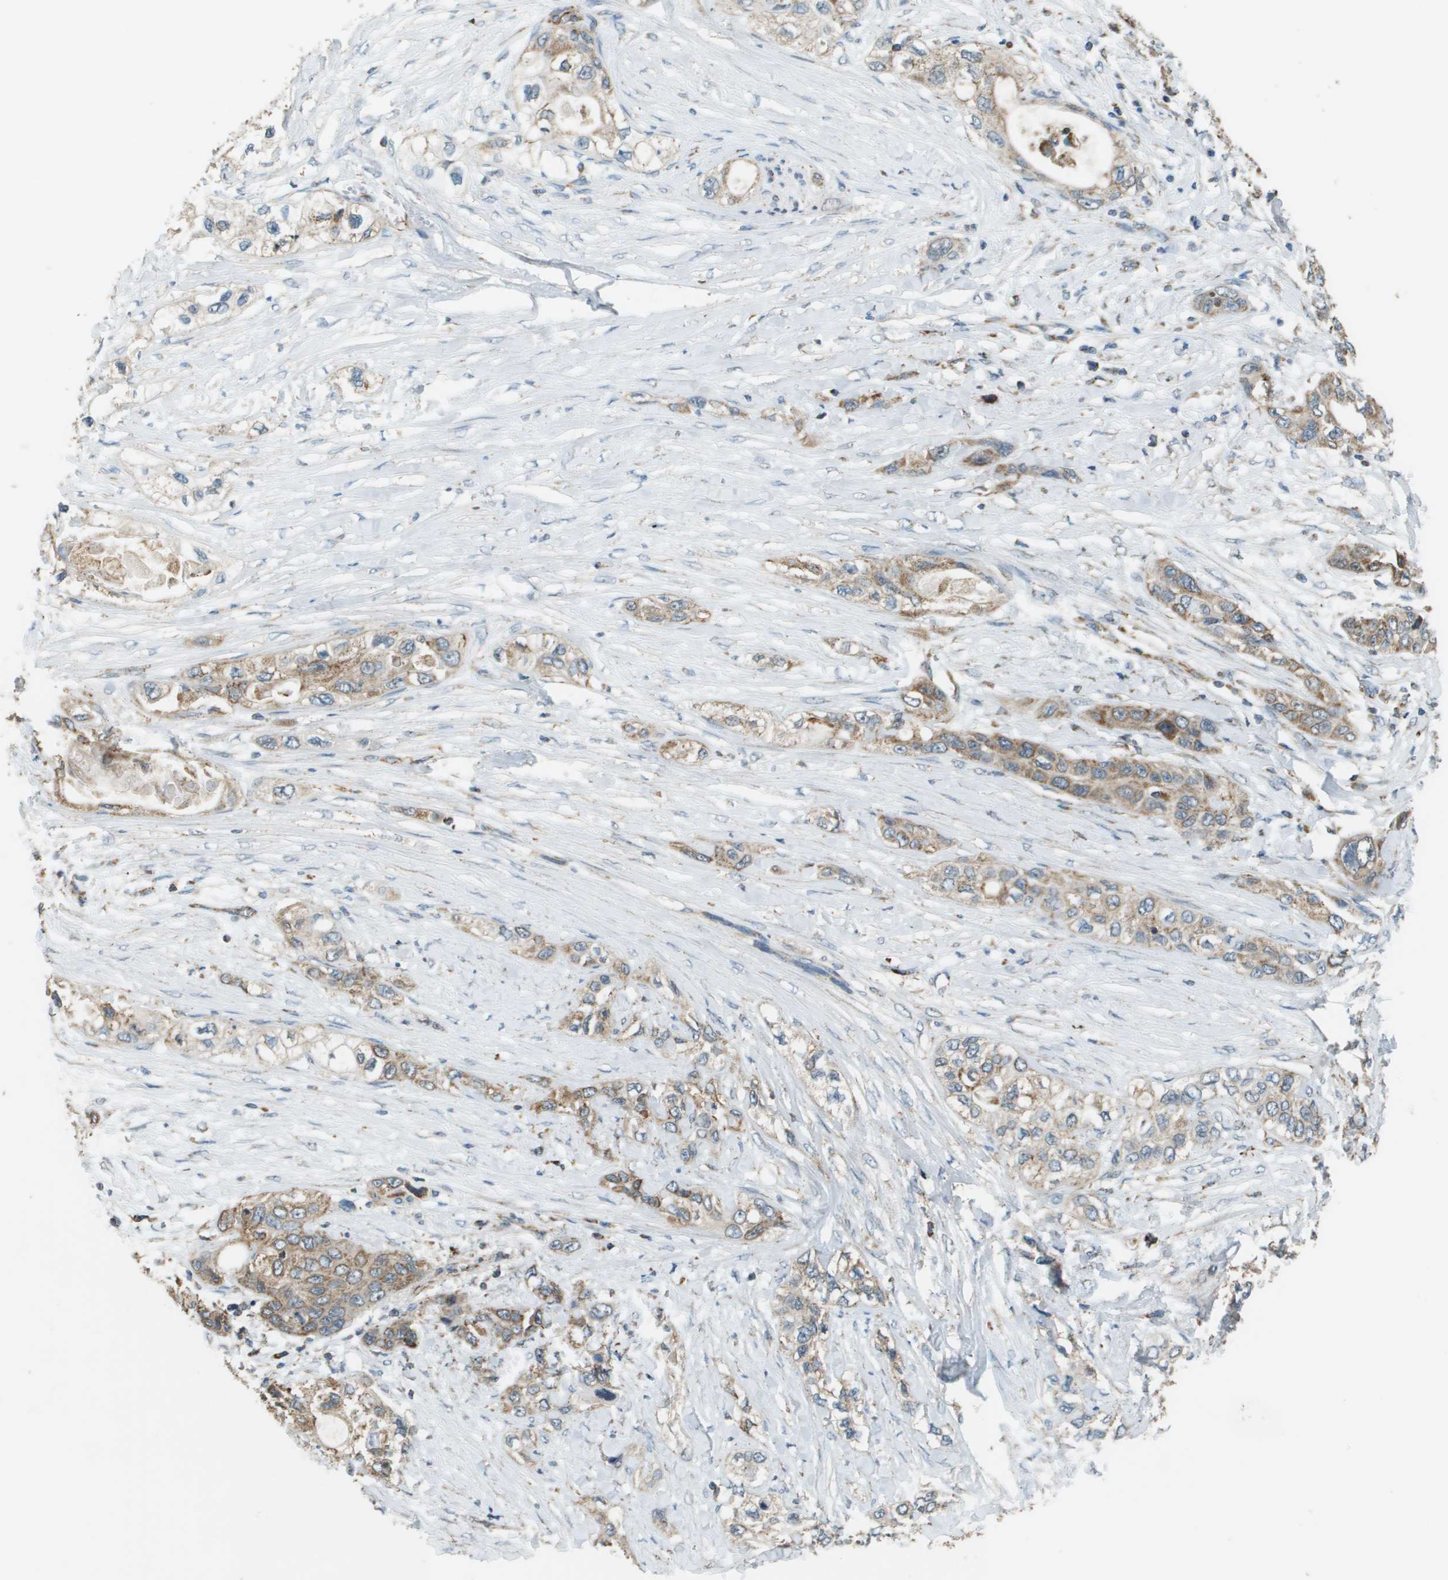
{"staining": {"intensity": "moderate", "quantity": ">75%", "location": "cytoplasmic/membranous"}, "tissue": "pancreatic cancer", "cell_type": "Tumor cells", "image_type": "cancer", "snomed": [{"axis": "morphology", "description": "Adenocarcinoma, NOS"}, {"axis": "topography", "description": "Pancreas"}], "caption": "Protein staining by immunohistochemistry reveals moderate cytoplasmic/membranous positivity in approximately >75% of tumor cells in pancreatic cancer.", "gene": "FH", "patient": {"sex": "female", "age": 70}}